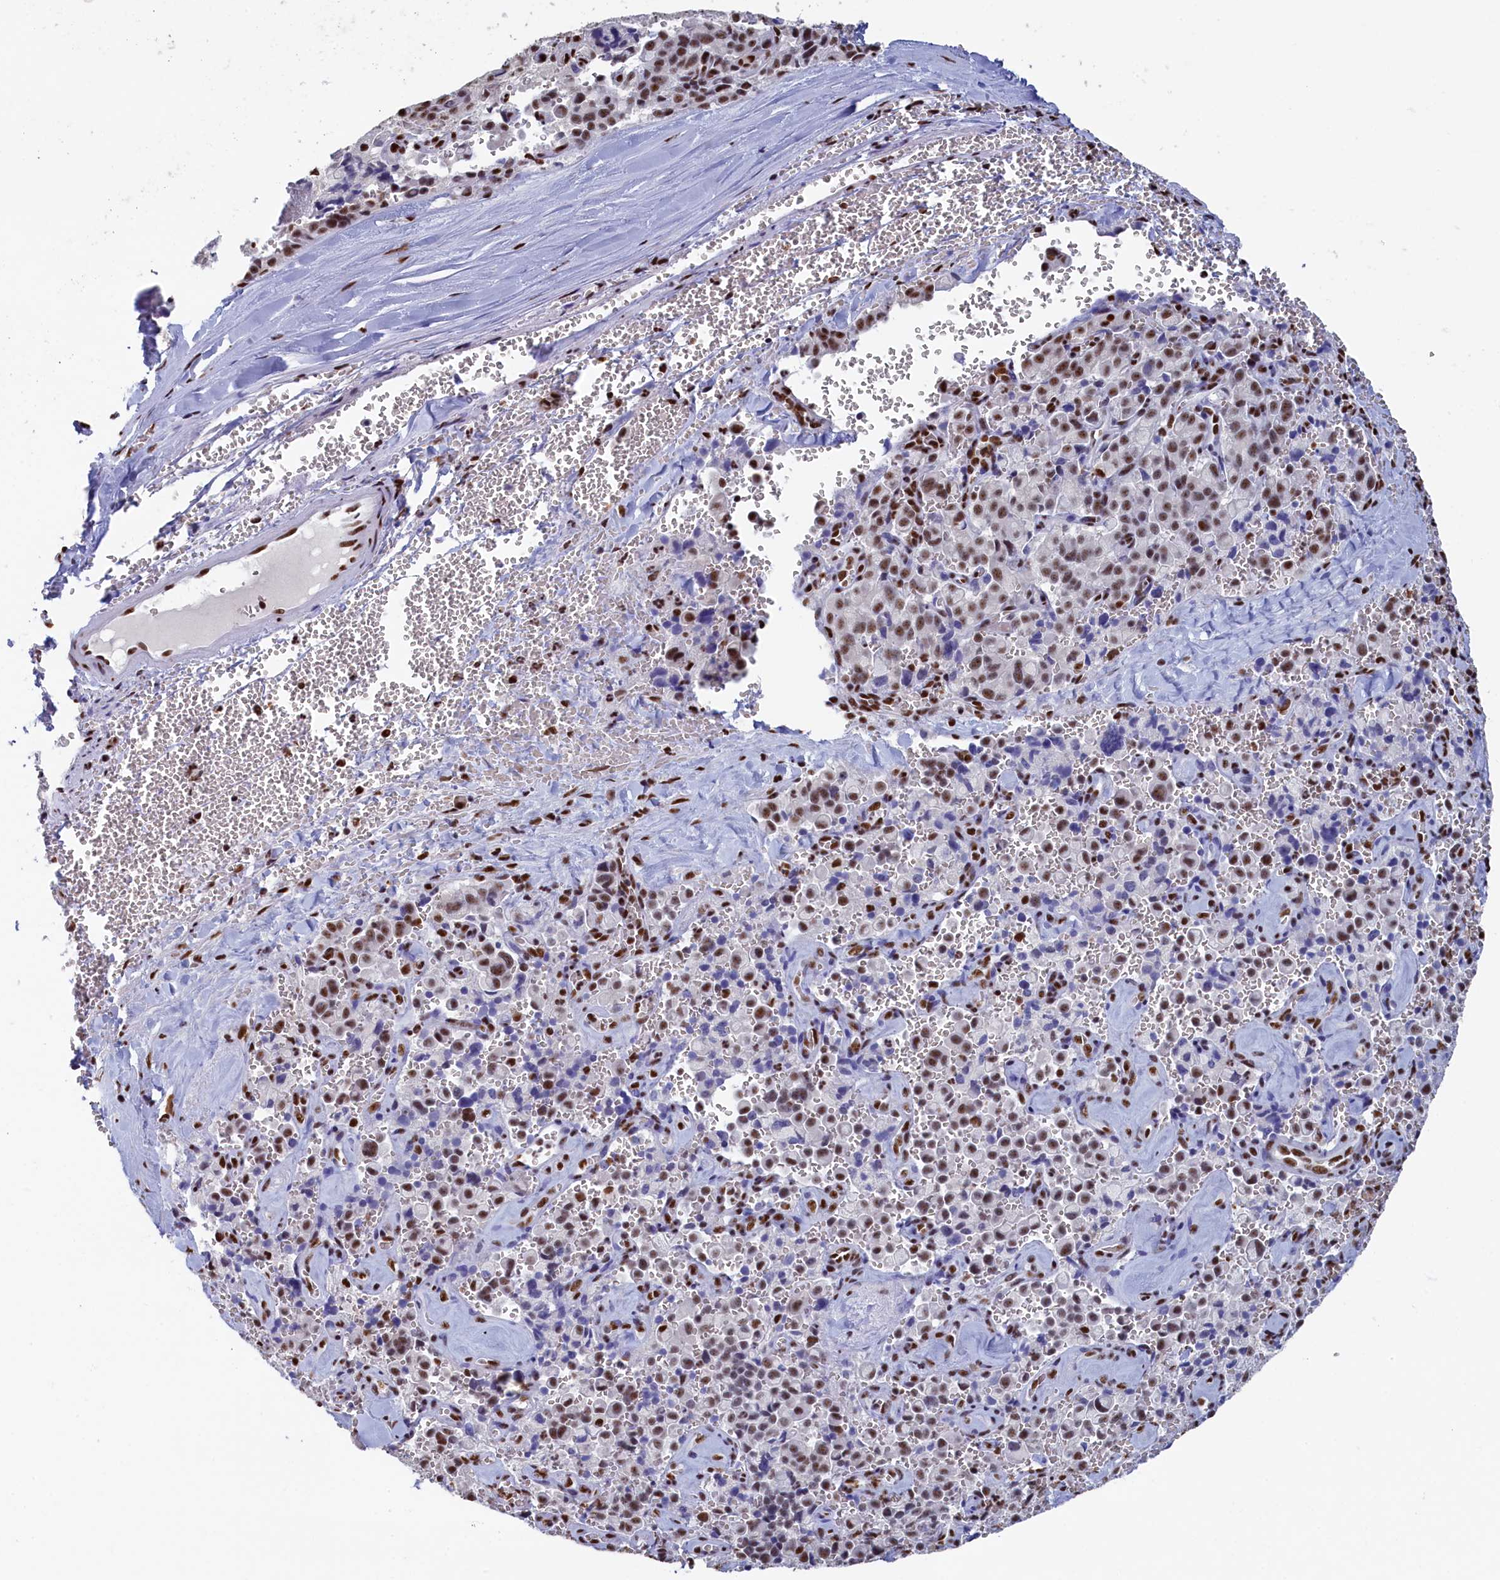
{"staining": {"intensity": "moderate", "quantity": "<25%", "location": "nuclear"}, "tissue": "pancreatic cancer", "cell_type": "Tumor cells", "image_type": "cancer", "snomed": [{"axis": "morphology", "description": "Adenocarcinoma, NOS"}, {"axis": "topography", "description": "Pancreas"}], "caption": "Pancreatic adenocarcinoma stained with IHC exhibits moderate nuclear expression in about <25% of tumor cells.", "gene": "MOSPD3", "patient": {"sex": "male", "age": 65}}